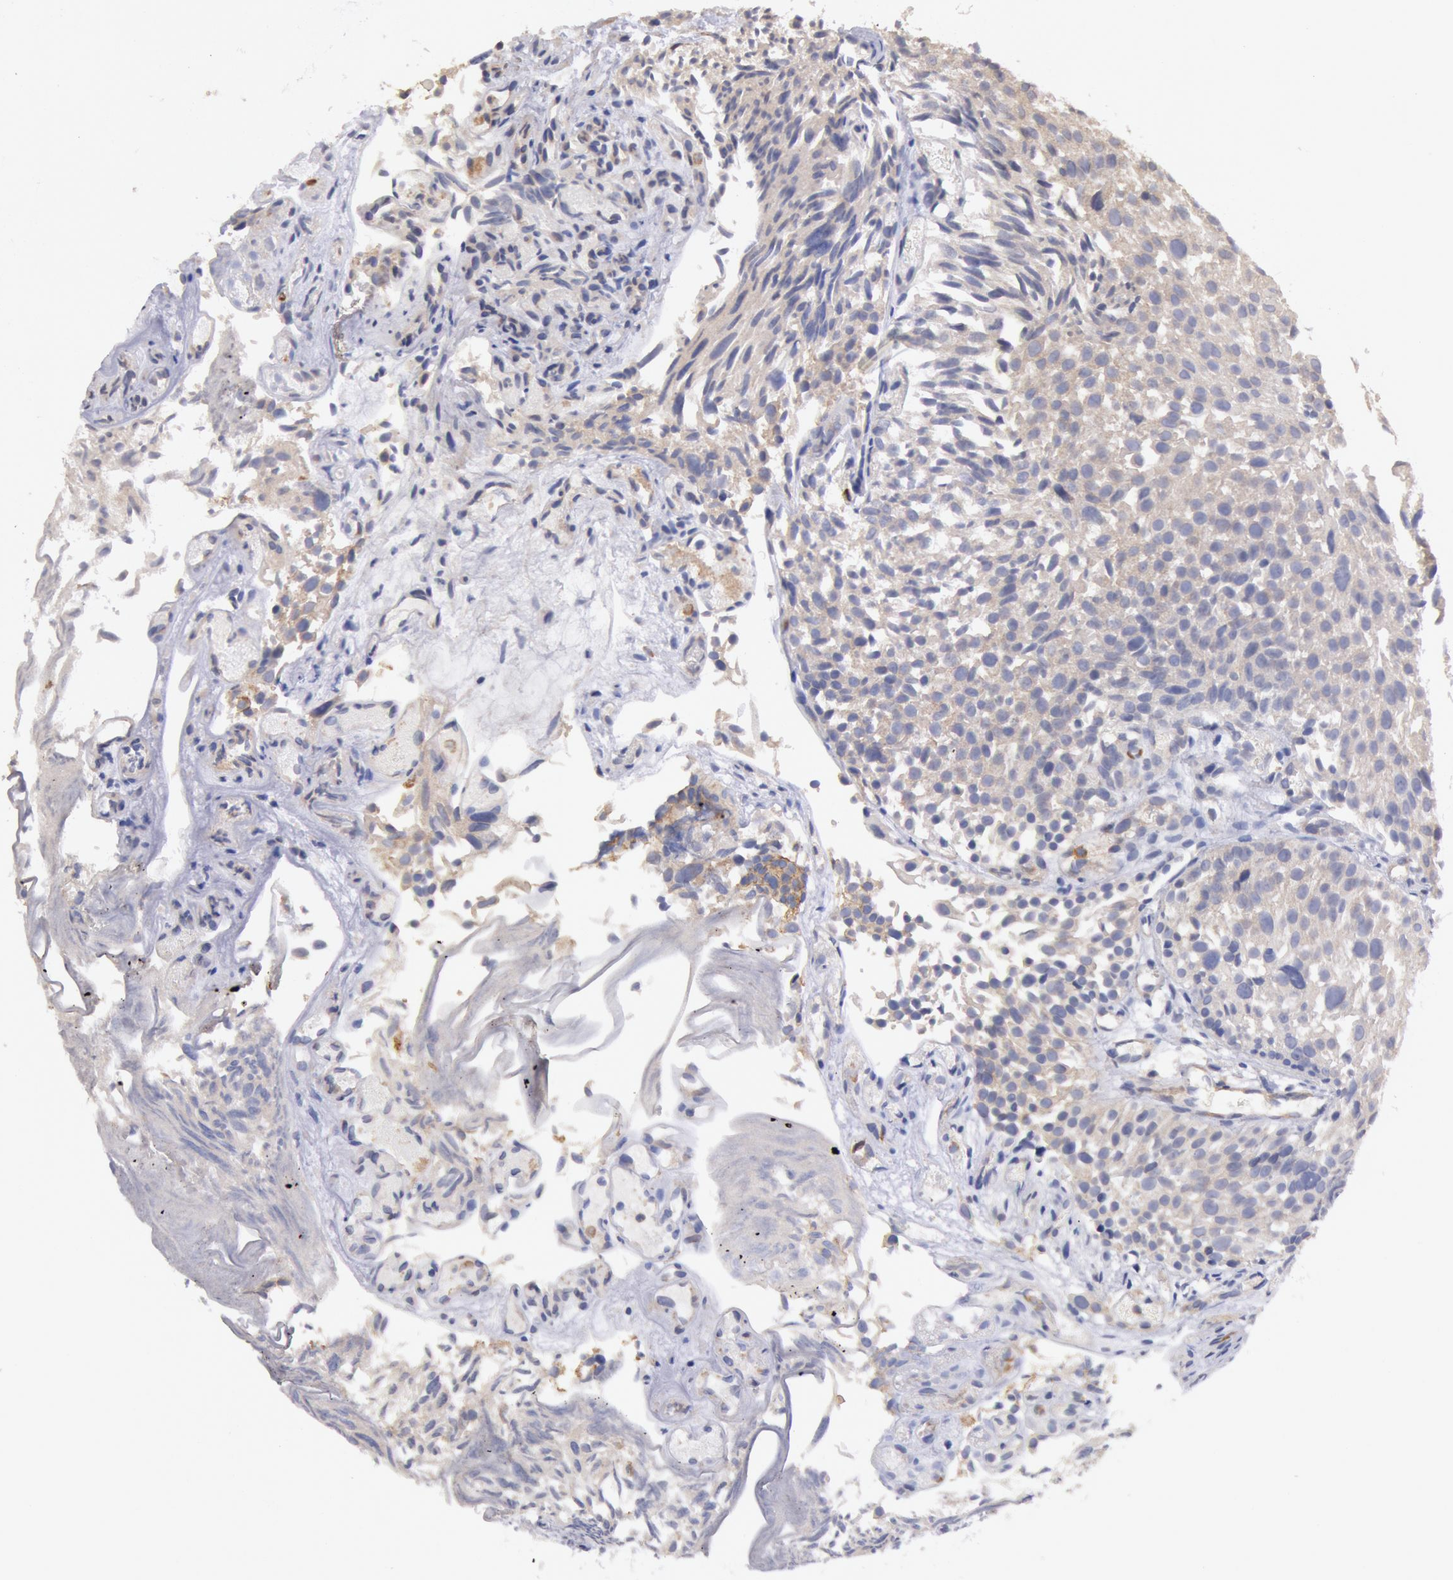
{"staining": {"intensity": "weak", "quantity": "25%-75%", "location": "cytoplasmic/membranous"}, "tissue": "urothelial cancer", "cell_type": "Tumor cells", "image_type": "cancer", "snomed": [{"axis": "morphology", "description": "Urothelial carcinoma, High grade"}, {"axis": "topography", "description": "Urinary bladder"}], "caption": "Immunohistochemistry (IHC) photomicrograph of neoplastic tissue: human urothelial cancer stained using immunohistochemistry (IHC) demonstrates low levels of weak protein expression localized specifically in the cytoplasmic/membranous of tumor cells, appearing as a cytoplasmic/membranous brown color.", "gene": "TMED8", "patient": {"sex": "female", "age": 78}}